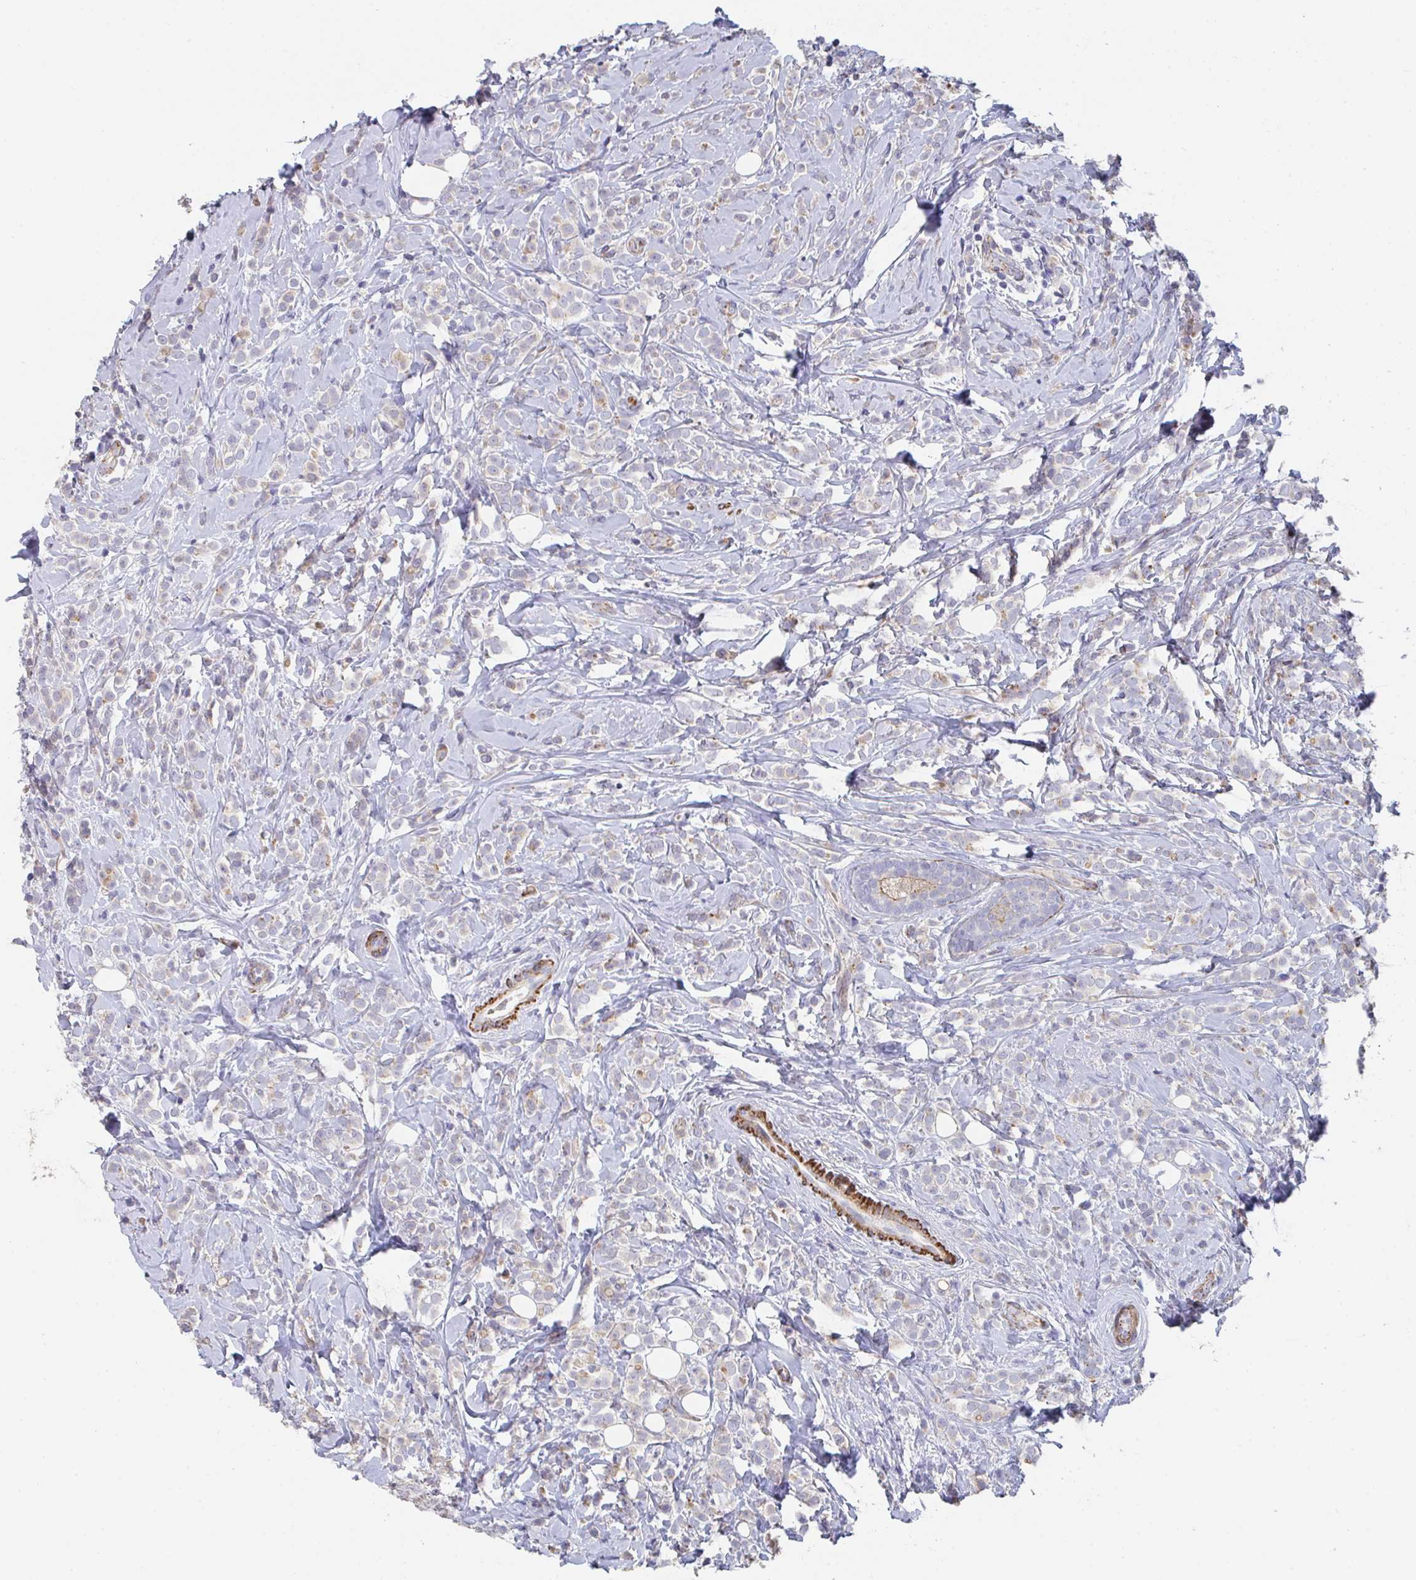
{"staining": {"intensity": "weak", "quantity": "25%-75%", "location": "cytoplasmic/membranous"}, "tissue": "breast cancer", "cell_type": "Tumor cells", "image_type": "cancer", "snomed": [{"axis": "morphology", "description": "Lobular carcinoma"}, {"axis": "topography", "description": "Breast"}], "caption": "This image demonstrates immunohistochemistry (IHC) staining of human breast lobular carcinoma, with low weak cytoplasmic/membranous positivity in approximately 25%-75% of tumor cells.", "gene": "FZD2", "patient": {"sex": "female", "age": 49}}